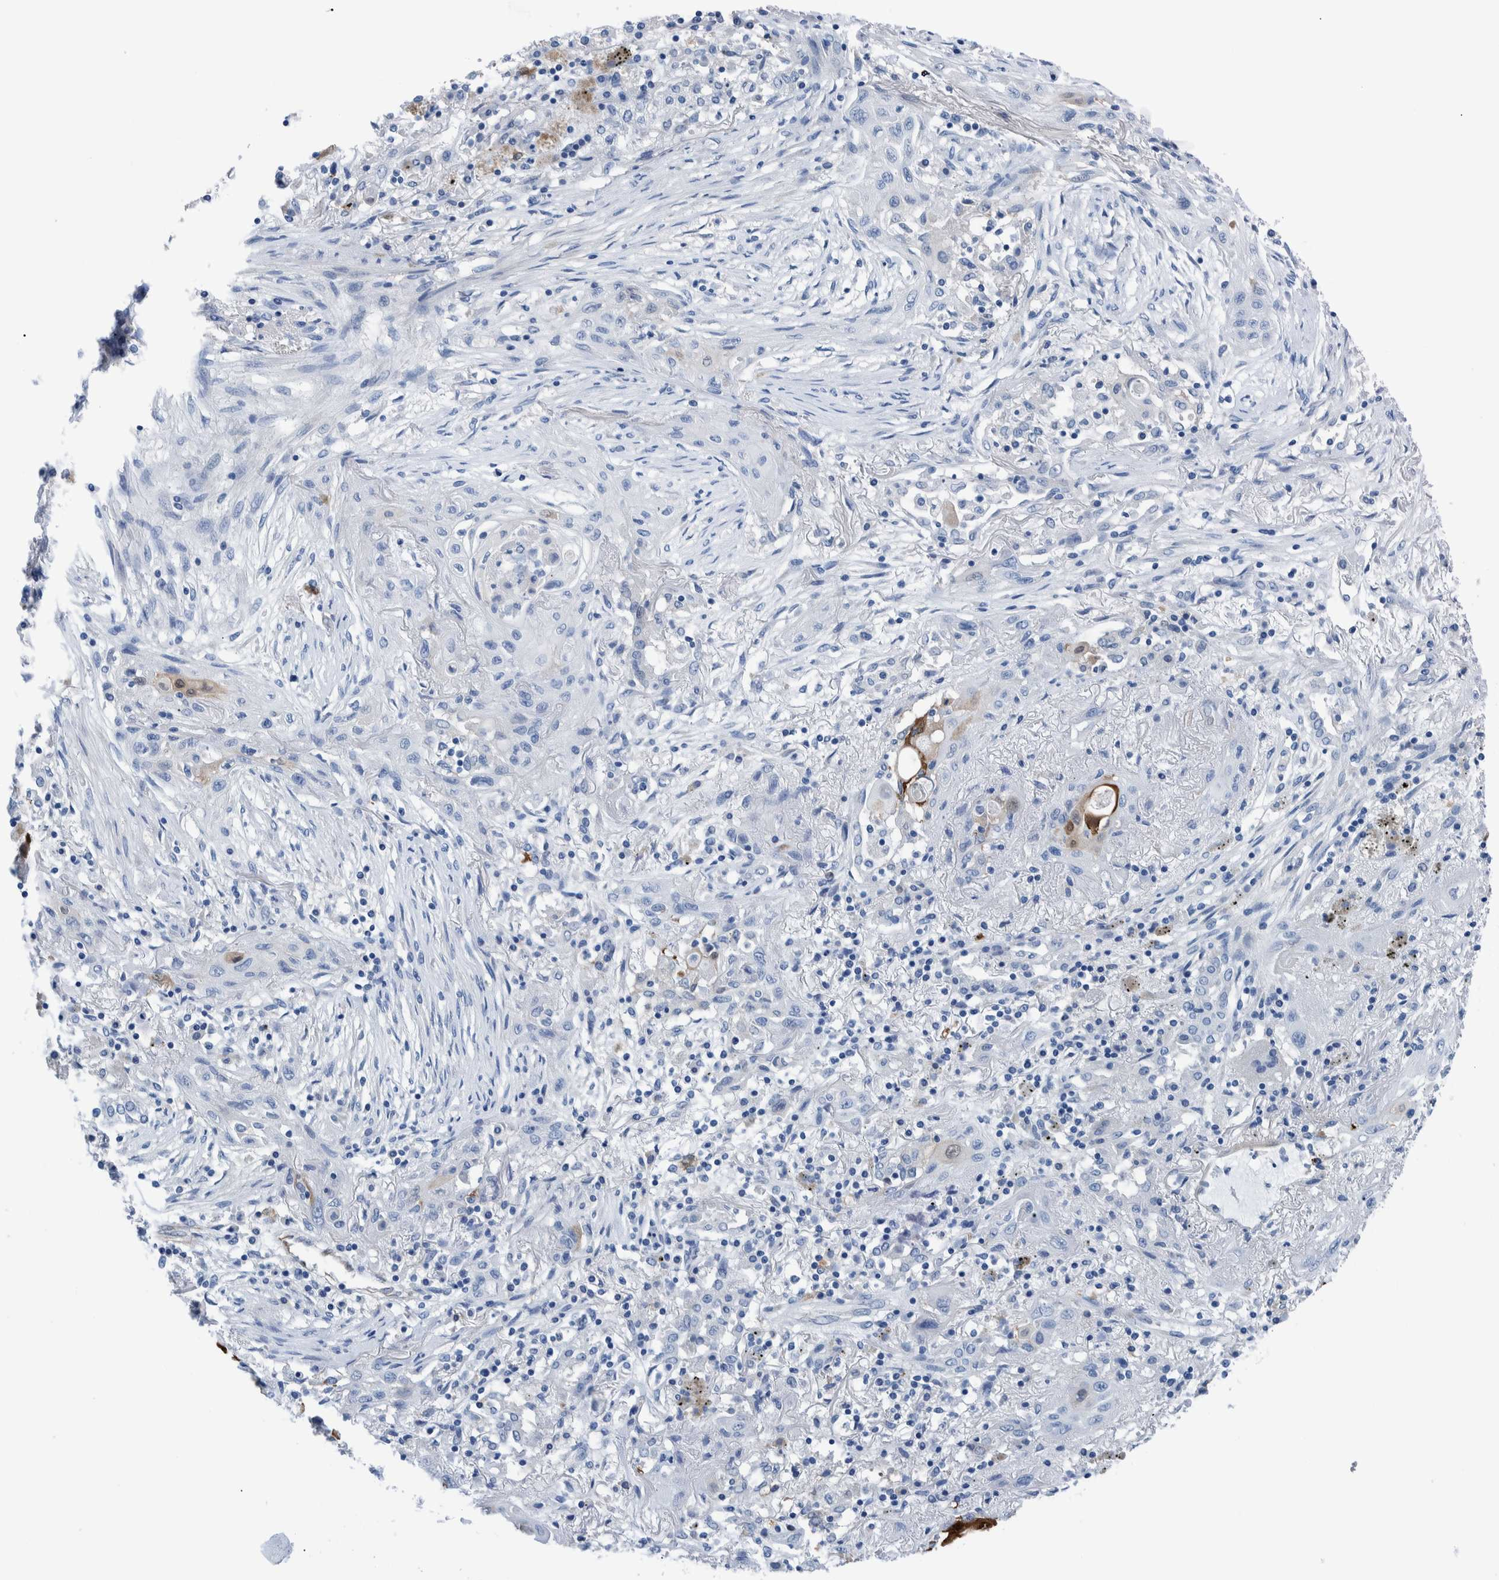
{"staining": {"intensity": "negative", "quantity": "none", "location": "none"}, "tissue": "lung cancer", "cell_type": "Tumor cells", "image_type": "cancer", "snomed": [{"axis": "morphology", "description": "Squamous cell carcinoma, NOS"}, {"axis": "topography", "description": "Lung"}], "caption": "Immunohistochemistry (IHC) histopathology image of neoplastic tissue: human lung cancer (squamous cell carcinoma) stained with DAB (3,3'-diaminobenzidine) demonstrates no significant protein positivity in tumor cells. (DAB immunohistochemistry visualized using brightfield microscopy, high magnification).", "gene": "IDO1", "patient": {"sex": "female", "age": 47}}